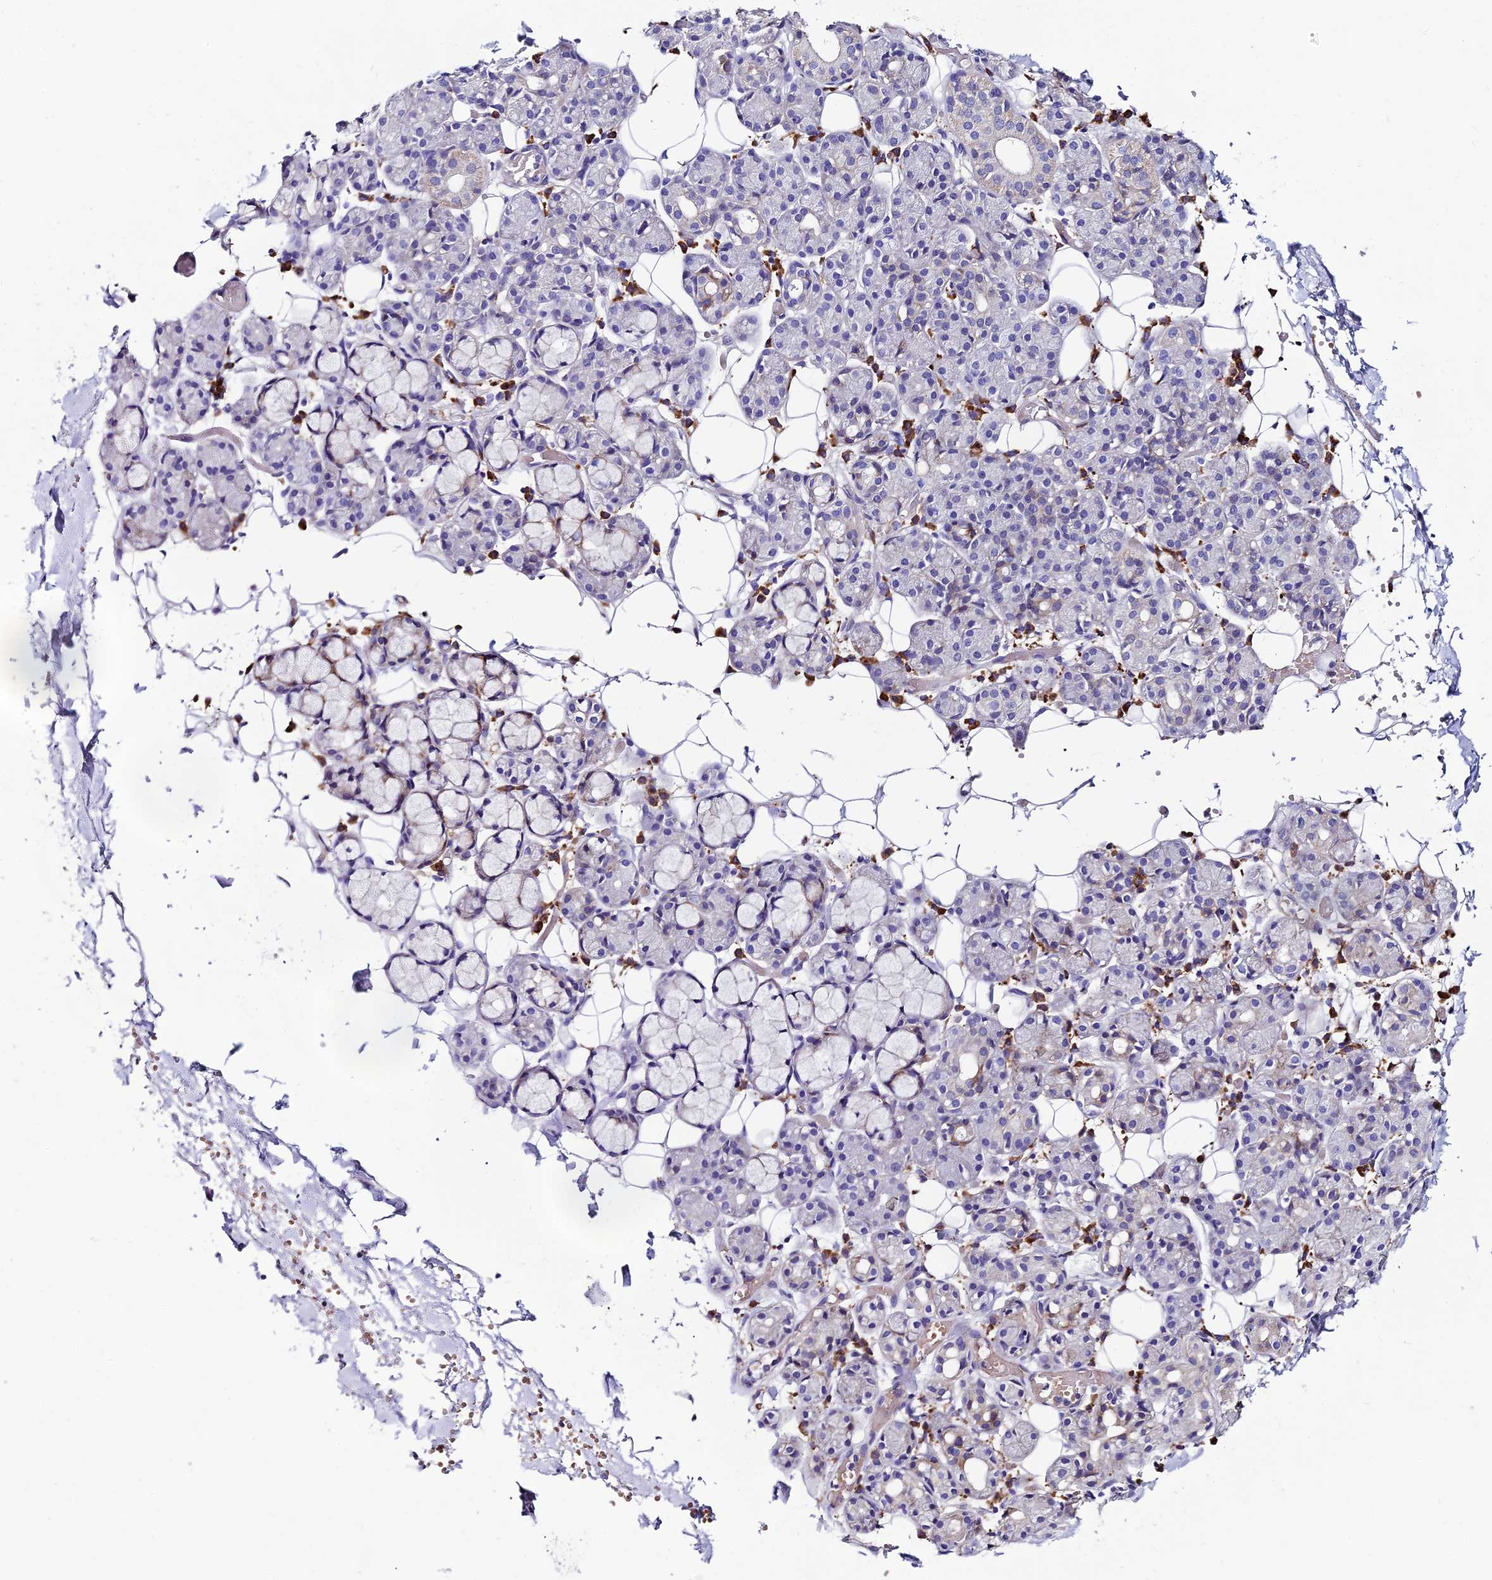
{"staining": {"intensity": "negative", "quantity": "none", "location": "none"}, "tissue": "salivary gland", "cell_type": "Glandular cells", "image_type": "normal", "snomed": [{"axis": "morphology", "description": "Normal tissue, NOS"}, {"axis": "topography", "description": "Salivary gland"}], "caption": "This is an immunohistochemistry (IHC) histopathology image of normal human salivary gland. There is no staining in glandular cells.", "gene": "MACIR", "patient": {"sex": "male", "age": 63}}